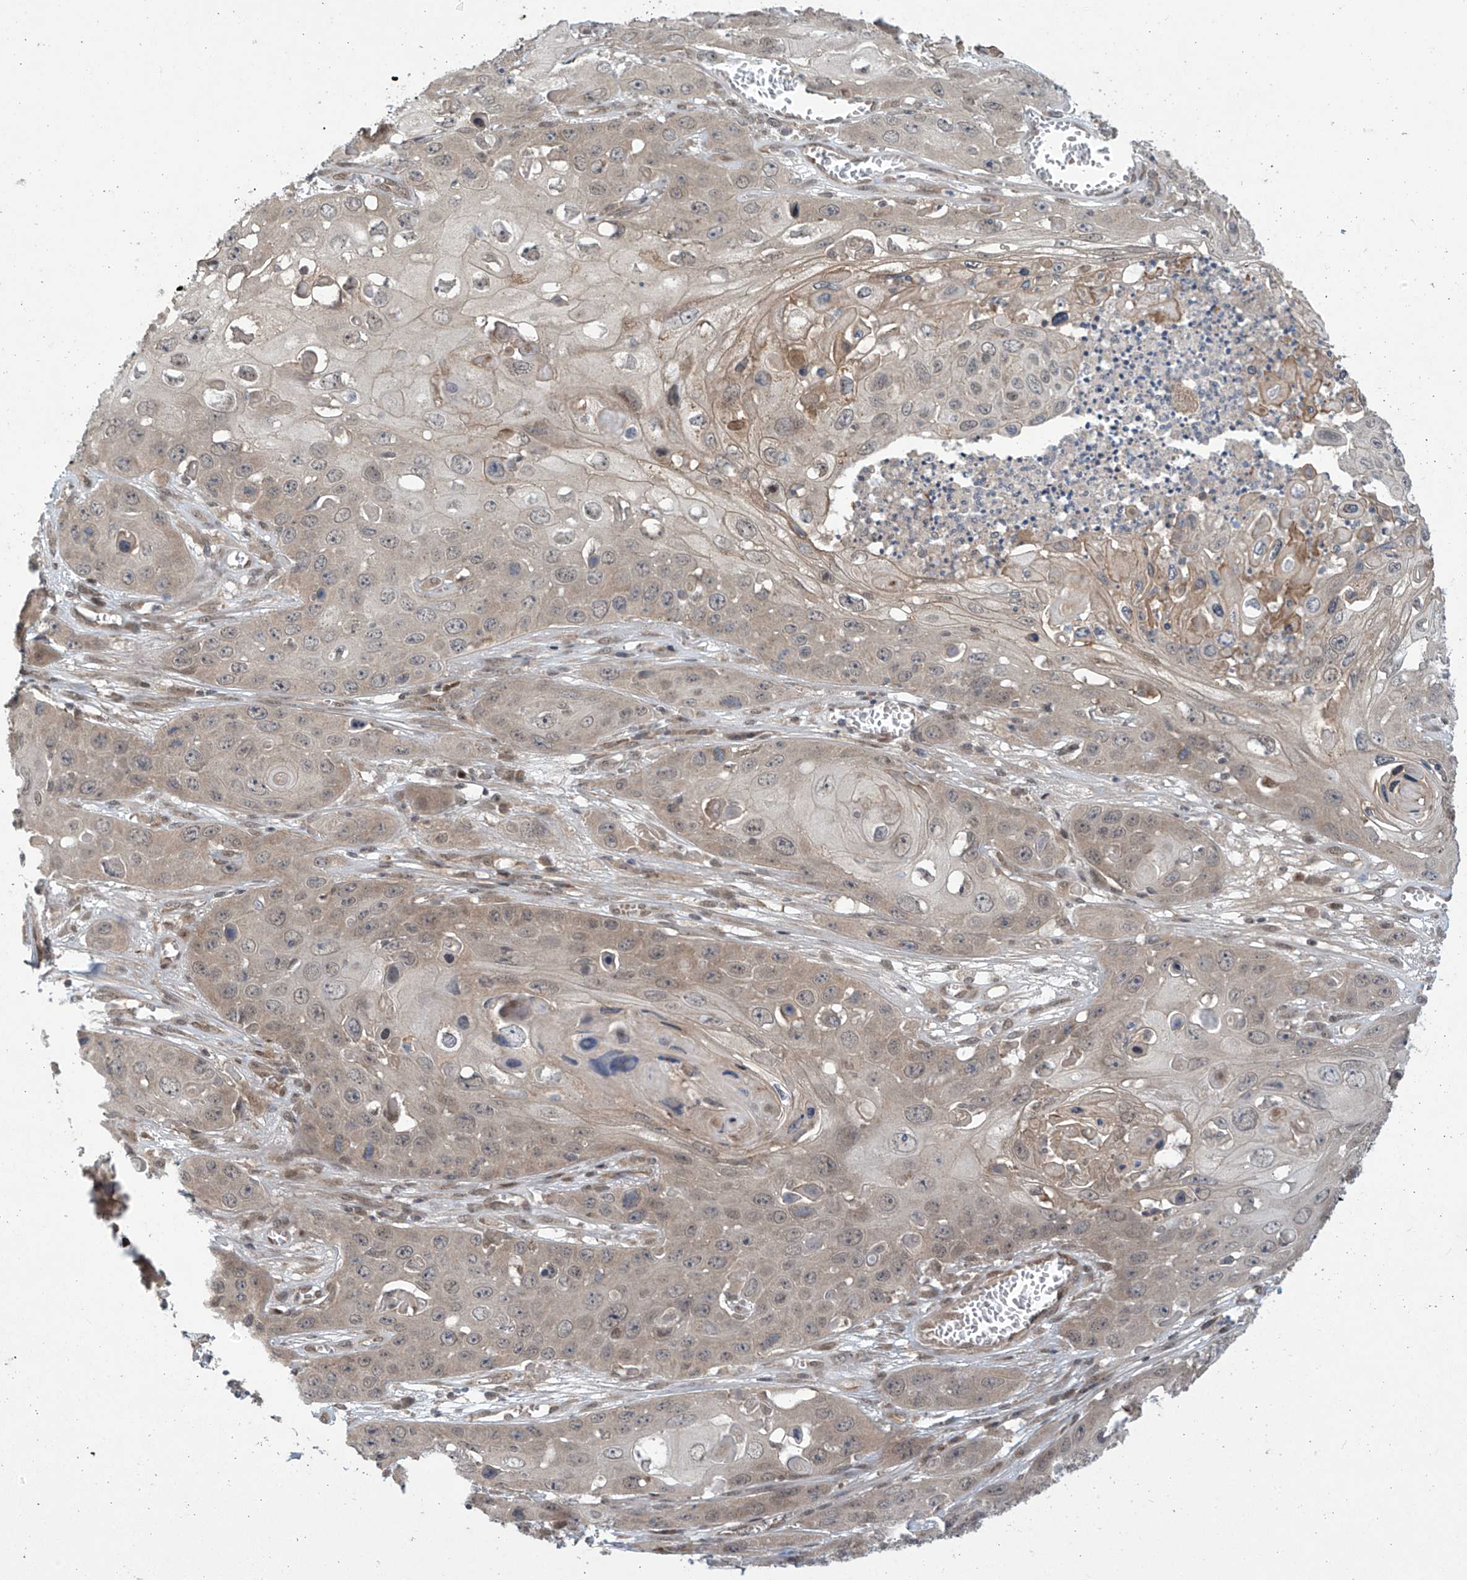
{"staining": {"intensity": "weak", "quantity": "25%-75%", "location": "cytoplasmic/membranous"}, "tissue": "skin cancer", "cell_type": "Tumor cells", "image_type": "cancer", "snomed": [{"axis": "morphology", "description": "Squamous cell carcinoma, NOS"}, {"axis": "topography", "description": "Skin"}], "caption": "Immunohistochemistry (IHC) image of skin cancer (squamous cell carcinoma) stained for a protein (brown), which displays low levels of weak cytoplasmic/membranous staining in approximately 25%-75% of tumor cells.", "gene": "ABHD13", "patient": {"sex": "male", "age": 55}}